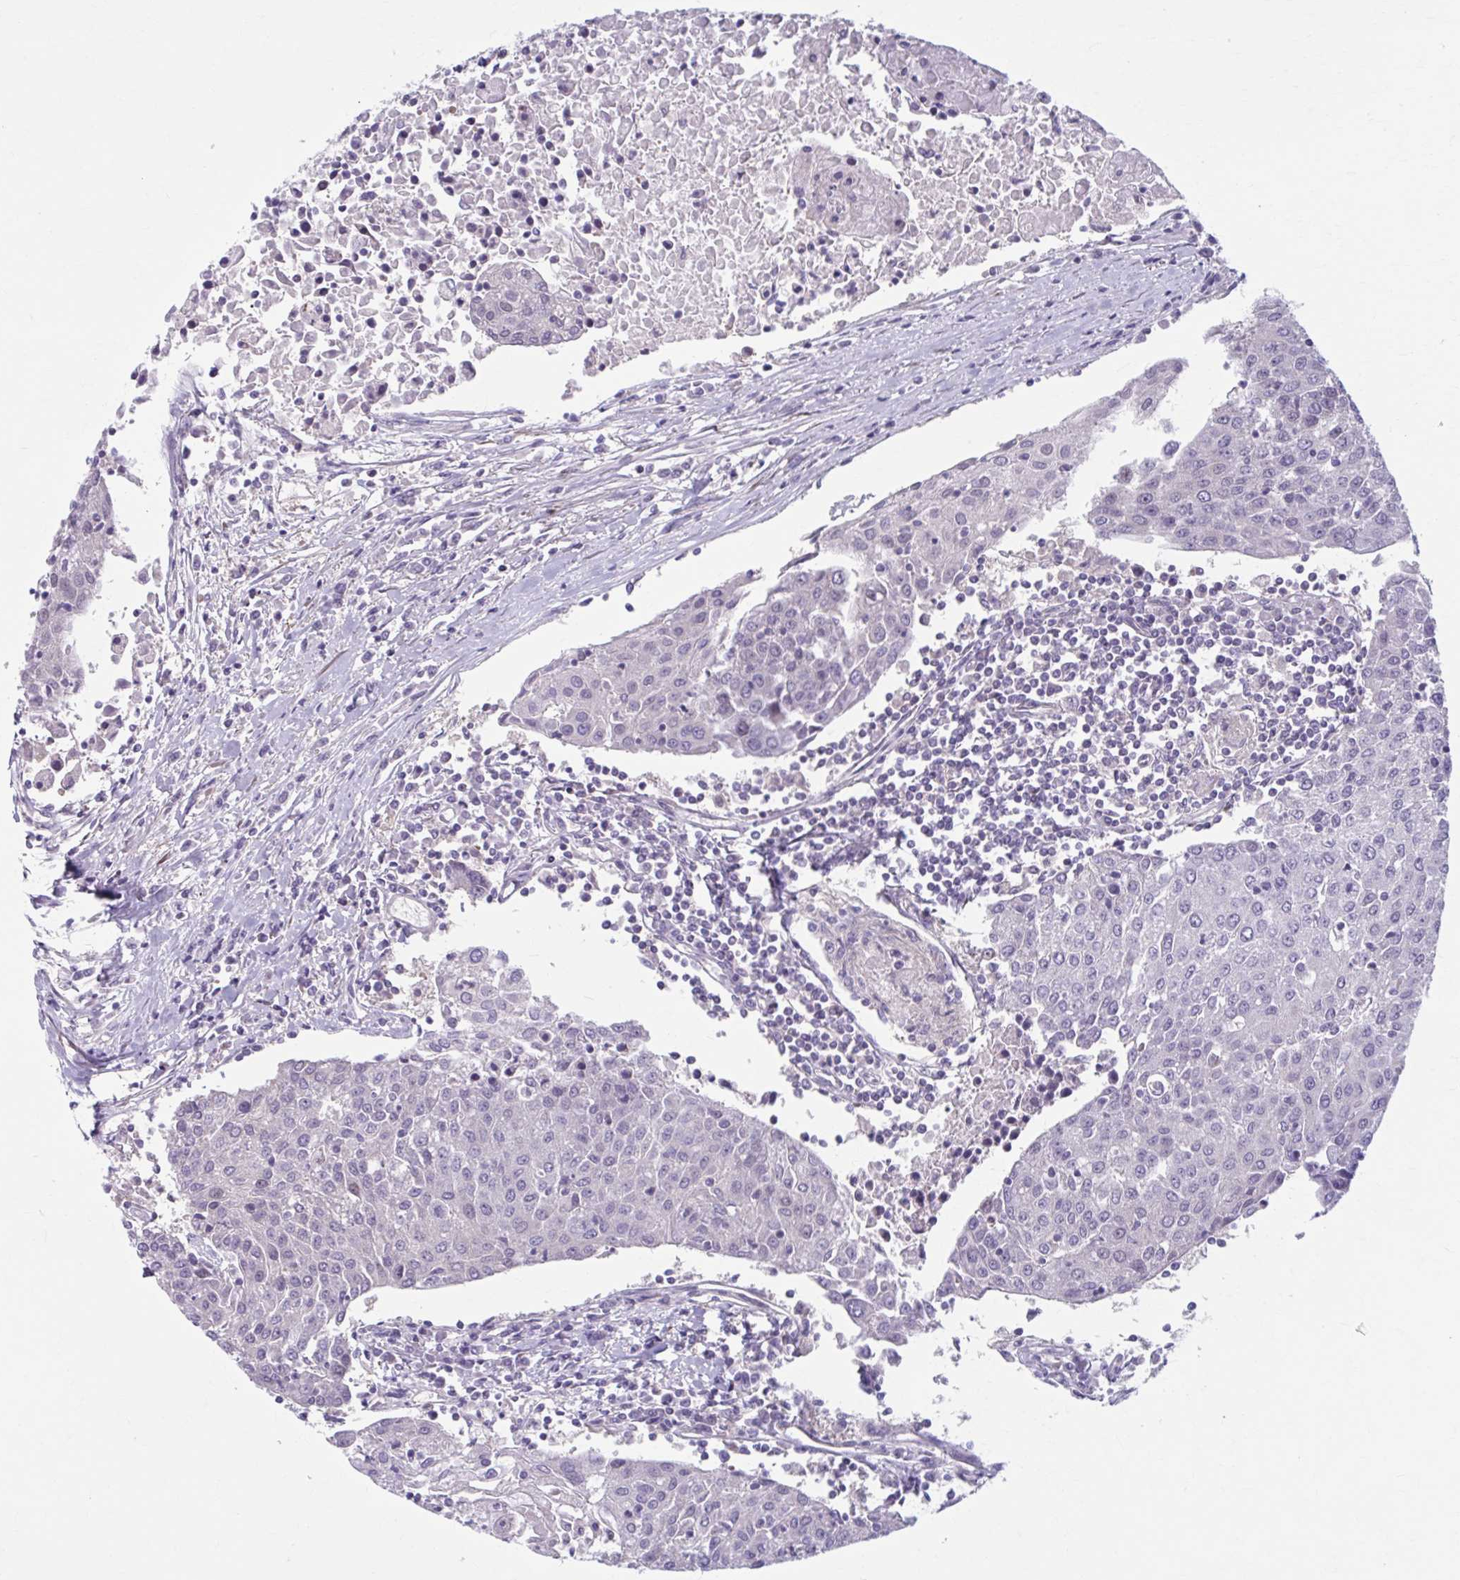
{"staining": {"intensity": "negative", "quantity": "none", "location": "none"}, "tissue": "urothelial cancer", "cell_type": "Tumor cells", "image_type": "cancer", "snomed": [{"axis": "morphology", "description": "Urothelial carcinoma, High grade"}, {"axis": "topography", "description": "Urinary bladder"}], "caption": "Tumor cells show no significant expression in urothelial carcinoma (high-grade).", "gene": "CHST3", "patient": {"sex": "female", "age": 85}}